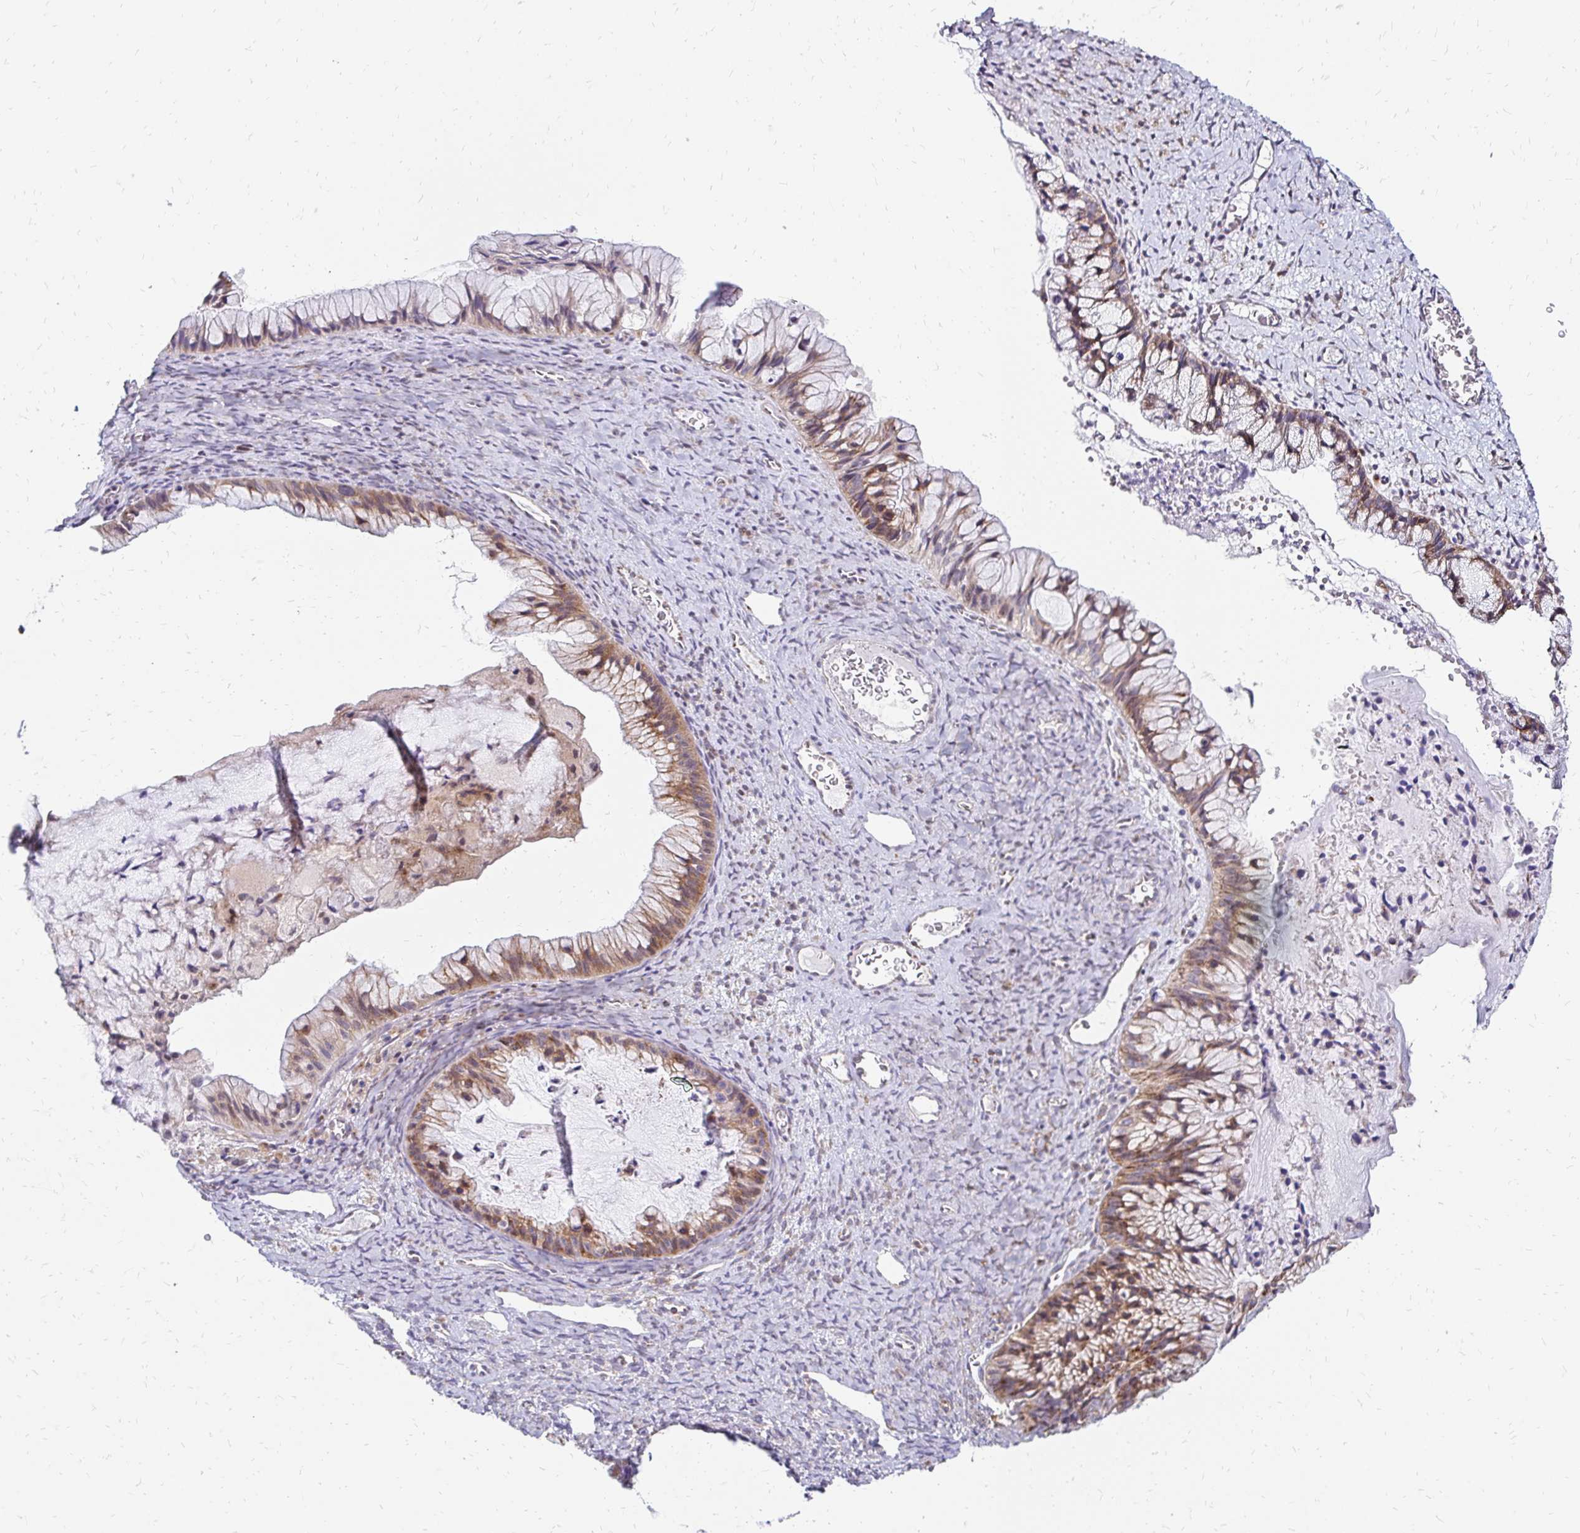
{"staining": {"intensity": "moderate", "quantity": ">75%", "location": "cytoplasmic/membranous"}, "tissue": "ovarian cancer", "cell_type": "Tumor cells", "image_type": "cancer", "snomed": [{"axis": "morphology", "description": "Cystadenocarcinoma, mucinous, NOS"}, {"axis": "topography", "description": "Ovary"}], "caption": "A photomicrograph of human ovarian cancer stained for a protein reveals moderate cytoplasmic/membranous brown staining in tumor cells.", "gene": "IDUA", "patient": {"sex": "female", "age": 72}}